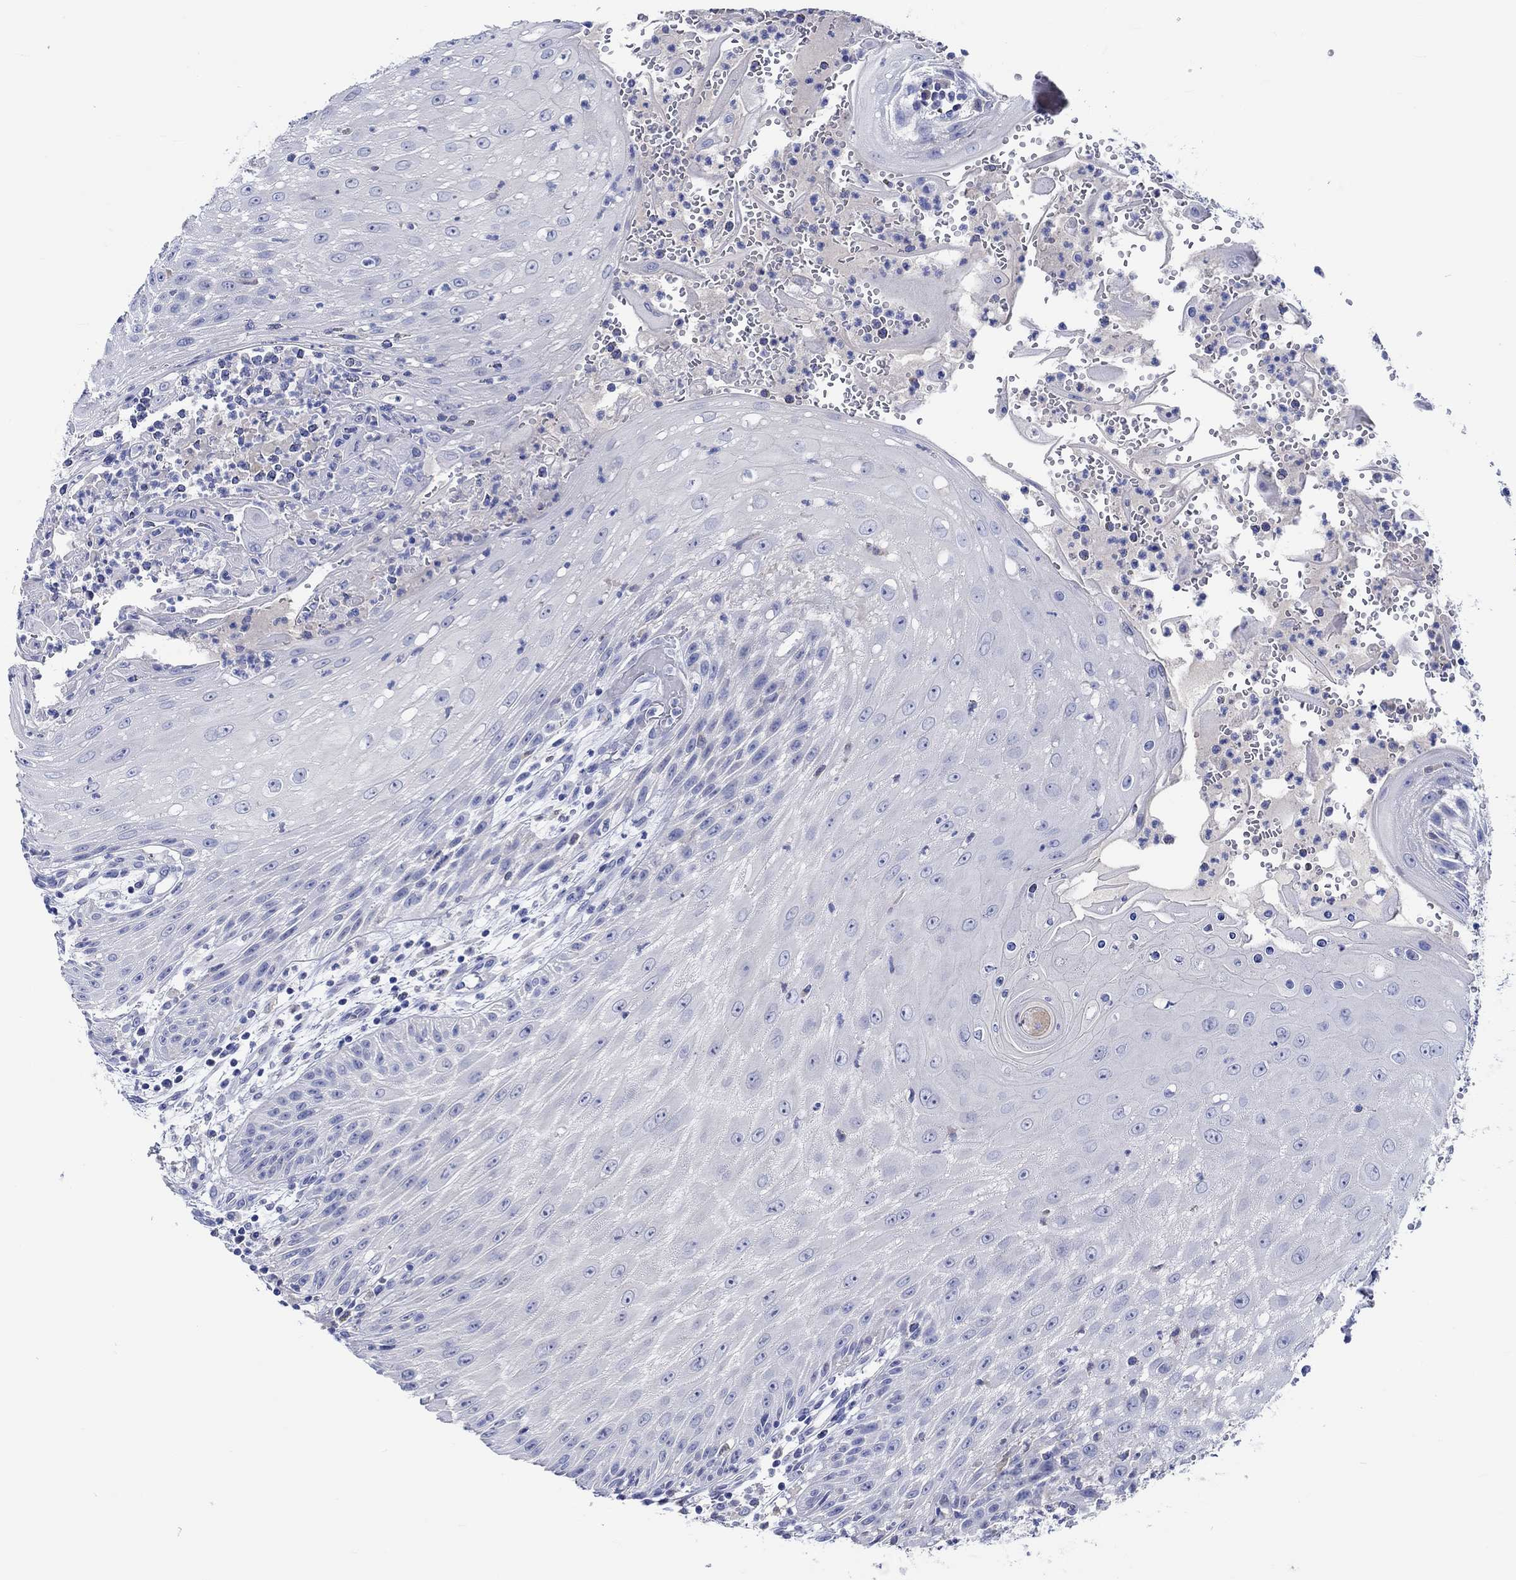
{"staining": {"intensity": "negative", "quantity": "none", "location": "none"}, "tissue": "head and neck cancer", "cell_type": "Tumor cells", "image_type": "cancer", "snomed": [{"axis": "morphology", "description": "Squamous cell carcinoma, NOS"}, {"axis": "topography", "description": "Oral tissue"}, {"axis": "topography", "description": "Head-Neck"}], "caption": "Protein analysis of head and neck cancer demonstrates no significant positivity in tumor cells. The staining was performed using DAB (3,3'-diaminobenzidine) to visualize the protein expression in brown, while the nuclei were stained in blue with hematoxylin (Magnification: 20x).", "gene": "SHISA4", "patient": {"sex": "male", "age": 58}}